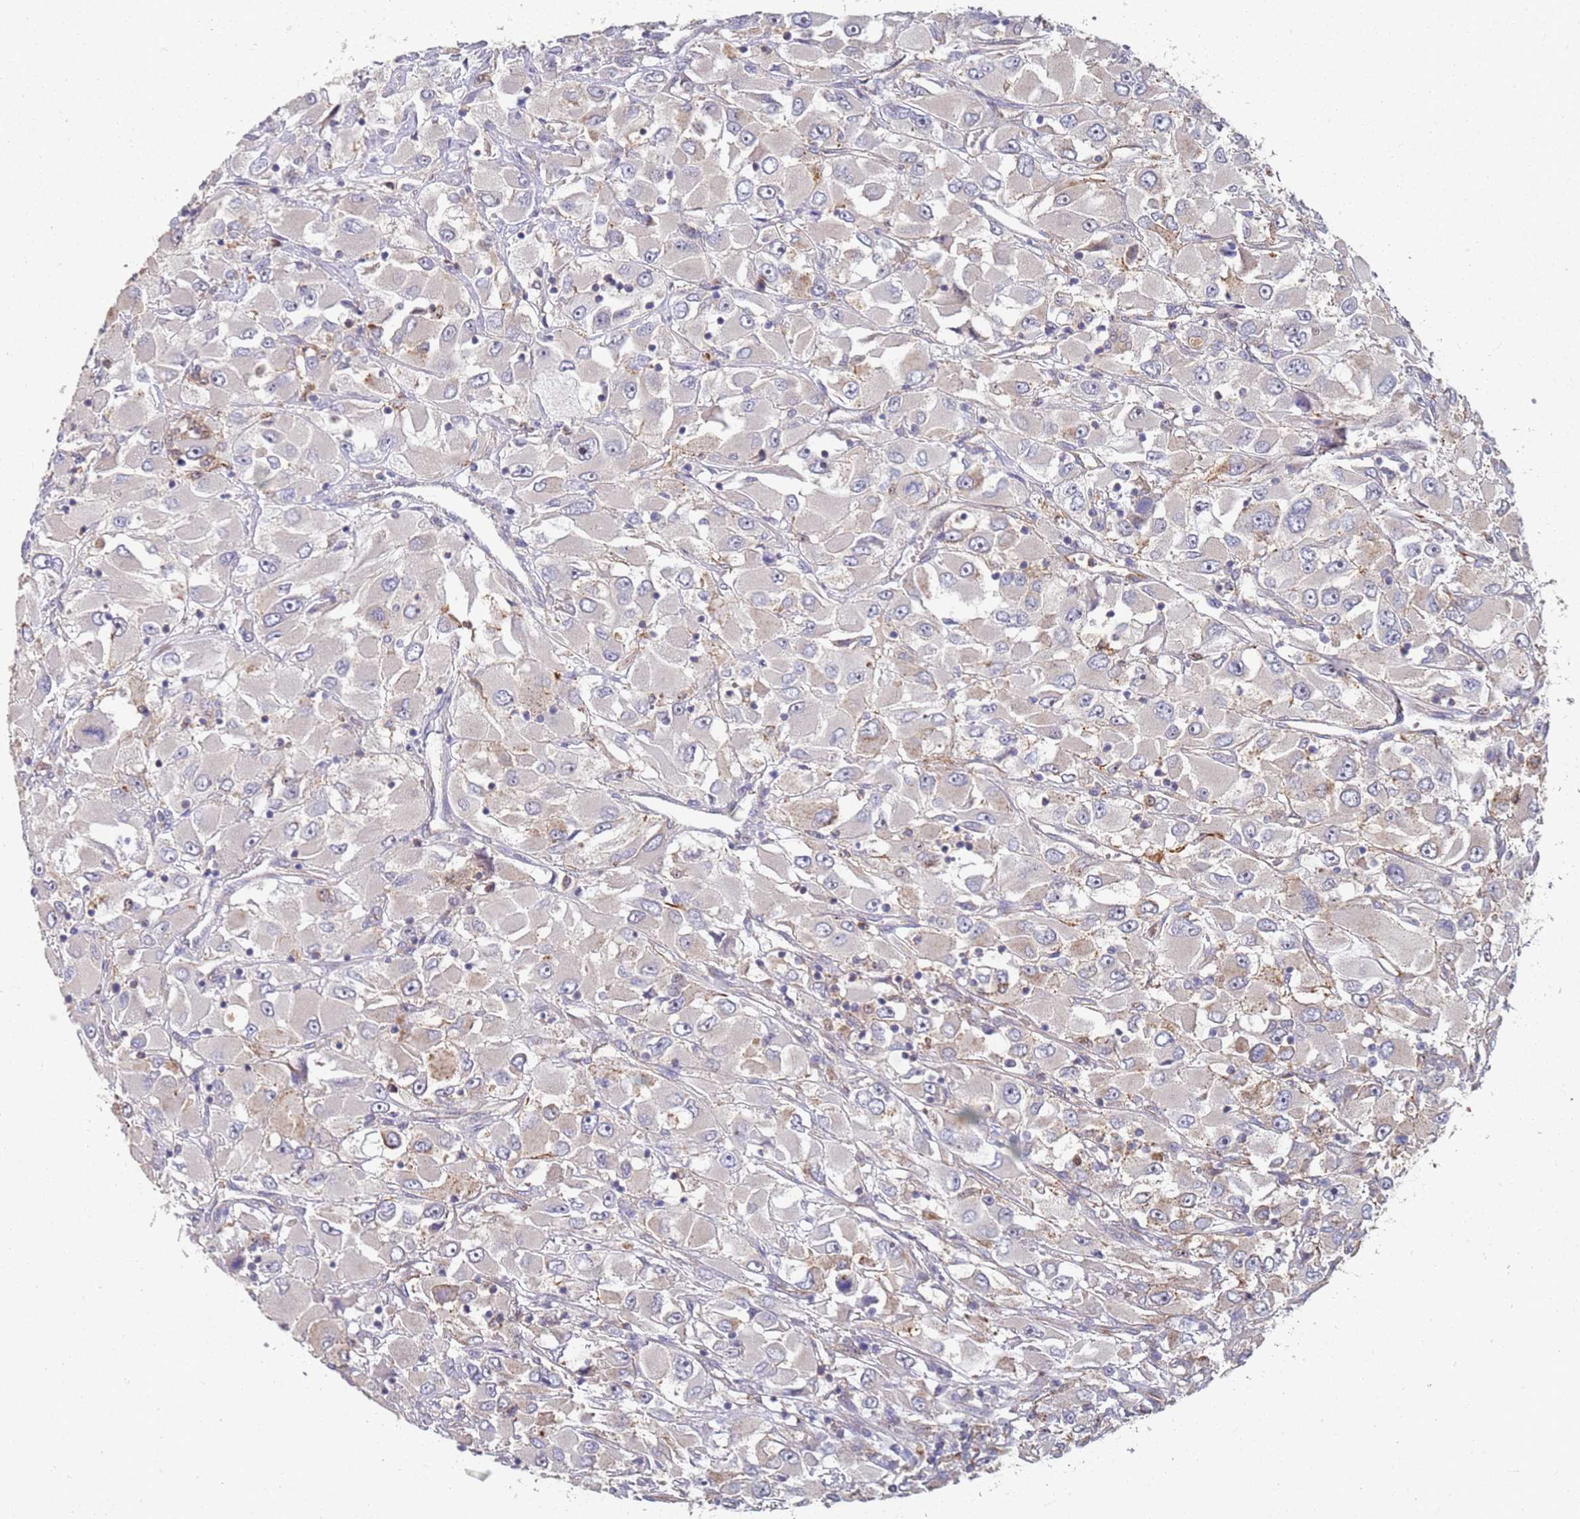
{"staining": {"intensity": "negative", "quantity": "none", "location": "none"}, "tissue": "renal cancer", "cell_type": "Tumor cells", "image_type": "cancer", "snomed": [{"axis": "morphology", "description": "Adenocarcinoma, NOS"}, {"axis": "topography", "description": "Kidney"}], "caption": "IHC histopathology image of neoplastic tissue: human renal cancer stained with DAB demonstrates no significant protein staining in tumor cells.", "gene": "ABCB6", "patient": {"sex": "female", "age": 52}}